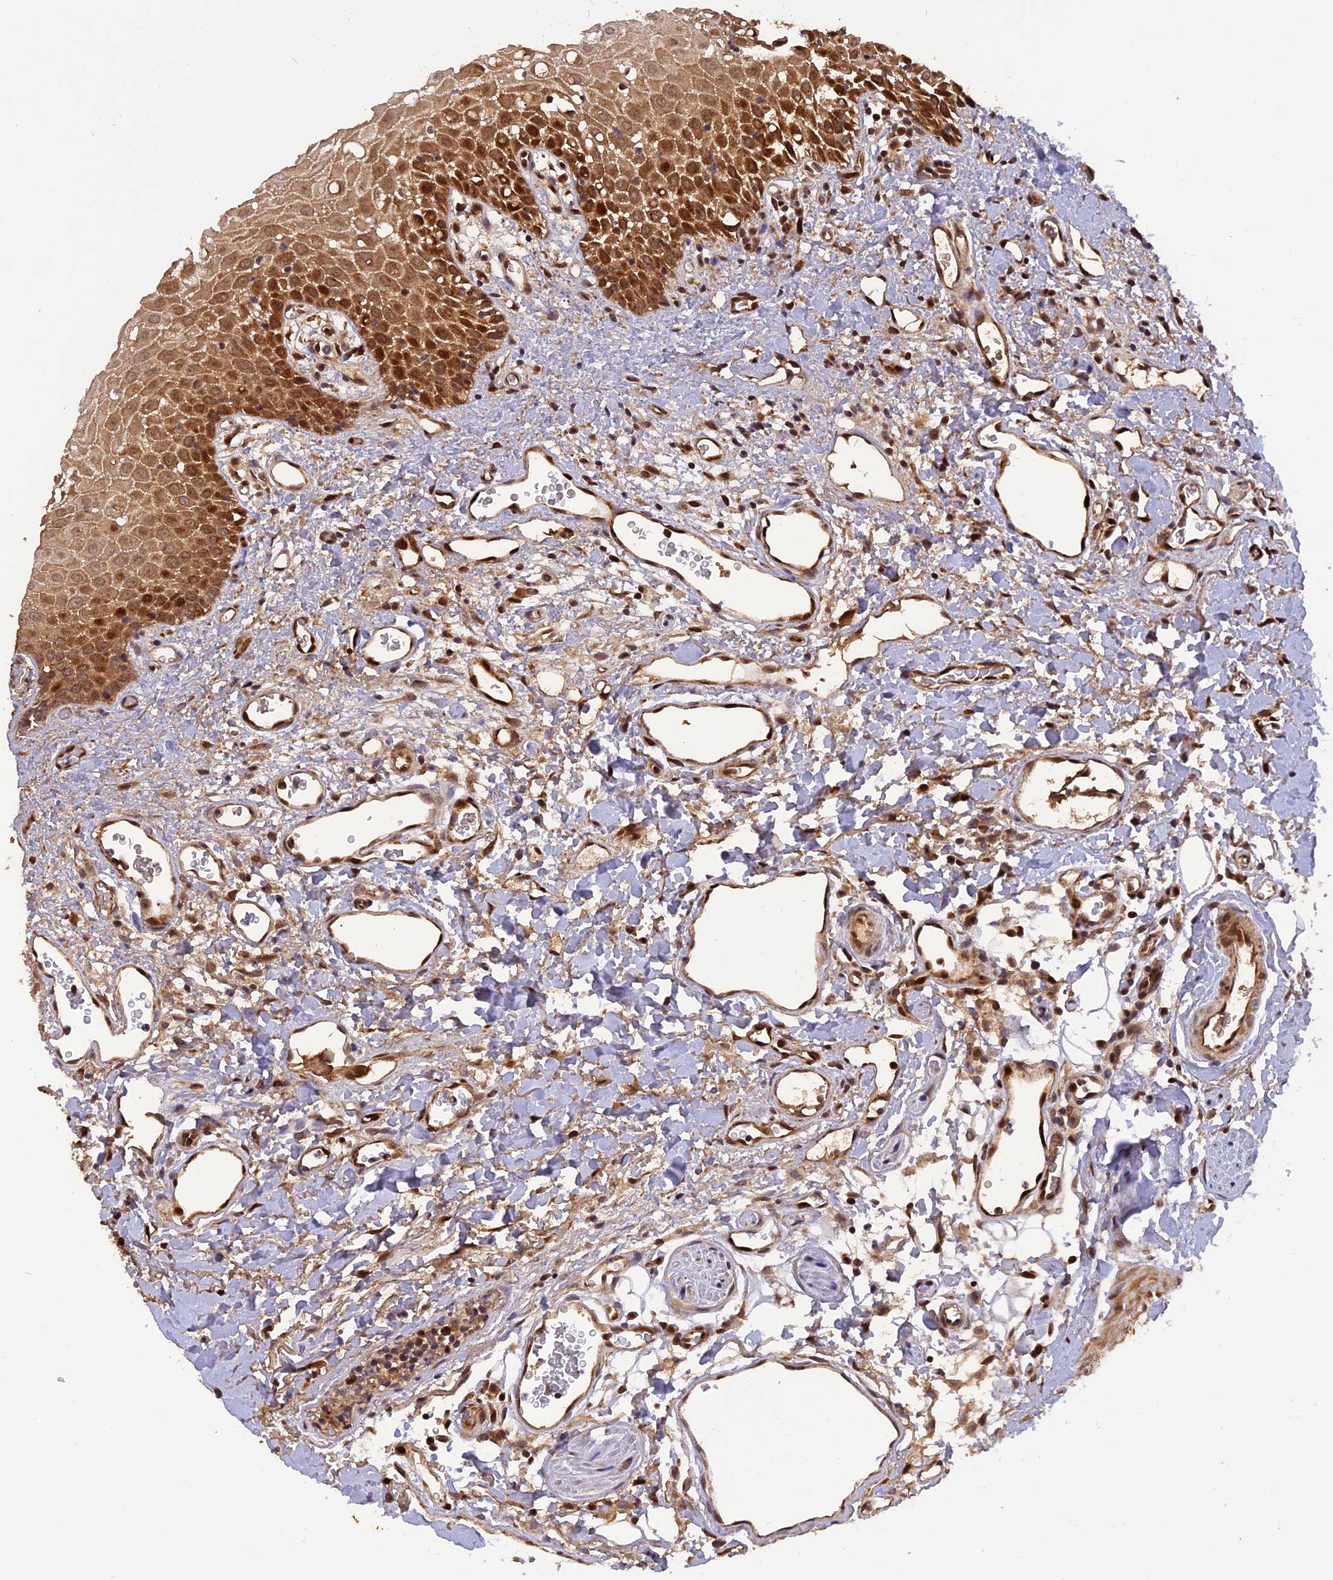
{"staining": {"intensity": "moderate", "quantity": ">75%", "location": "cytoplasmic/membranous,nuclear"}, "tissue": "oral mucosa", "cell_type": "Squamous epithelial cells", "image_type": "normal", "snomed": [{"axis": "morphology", "description": "Normal tissue, NOS"}, {"axis": "topography", "description": "Oral tissue"}], "caption": "Oral mucosa stained with DAB (3,3'-diaminobenzidine) immunohistochemistry (IHC) demonstrates medium levels of moderate cytoplasmic/membranous,nuclear expression in approximately >75% of squamous epithelial cells. (Stains: DAB in brown, nuclei in blue, Microscopy: brightfield microscopy at high magnification).", "gene": "MICALL1", "patient": {"sex": "female", "age": 70}}